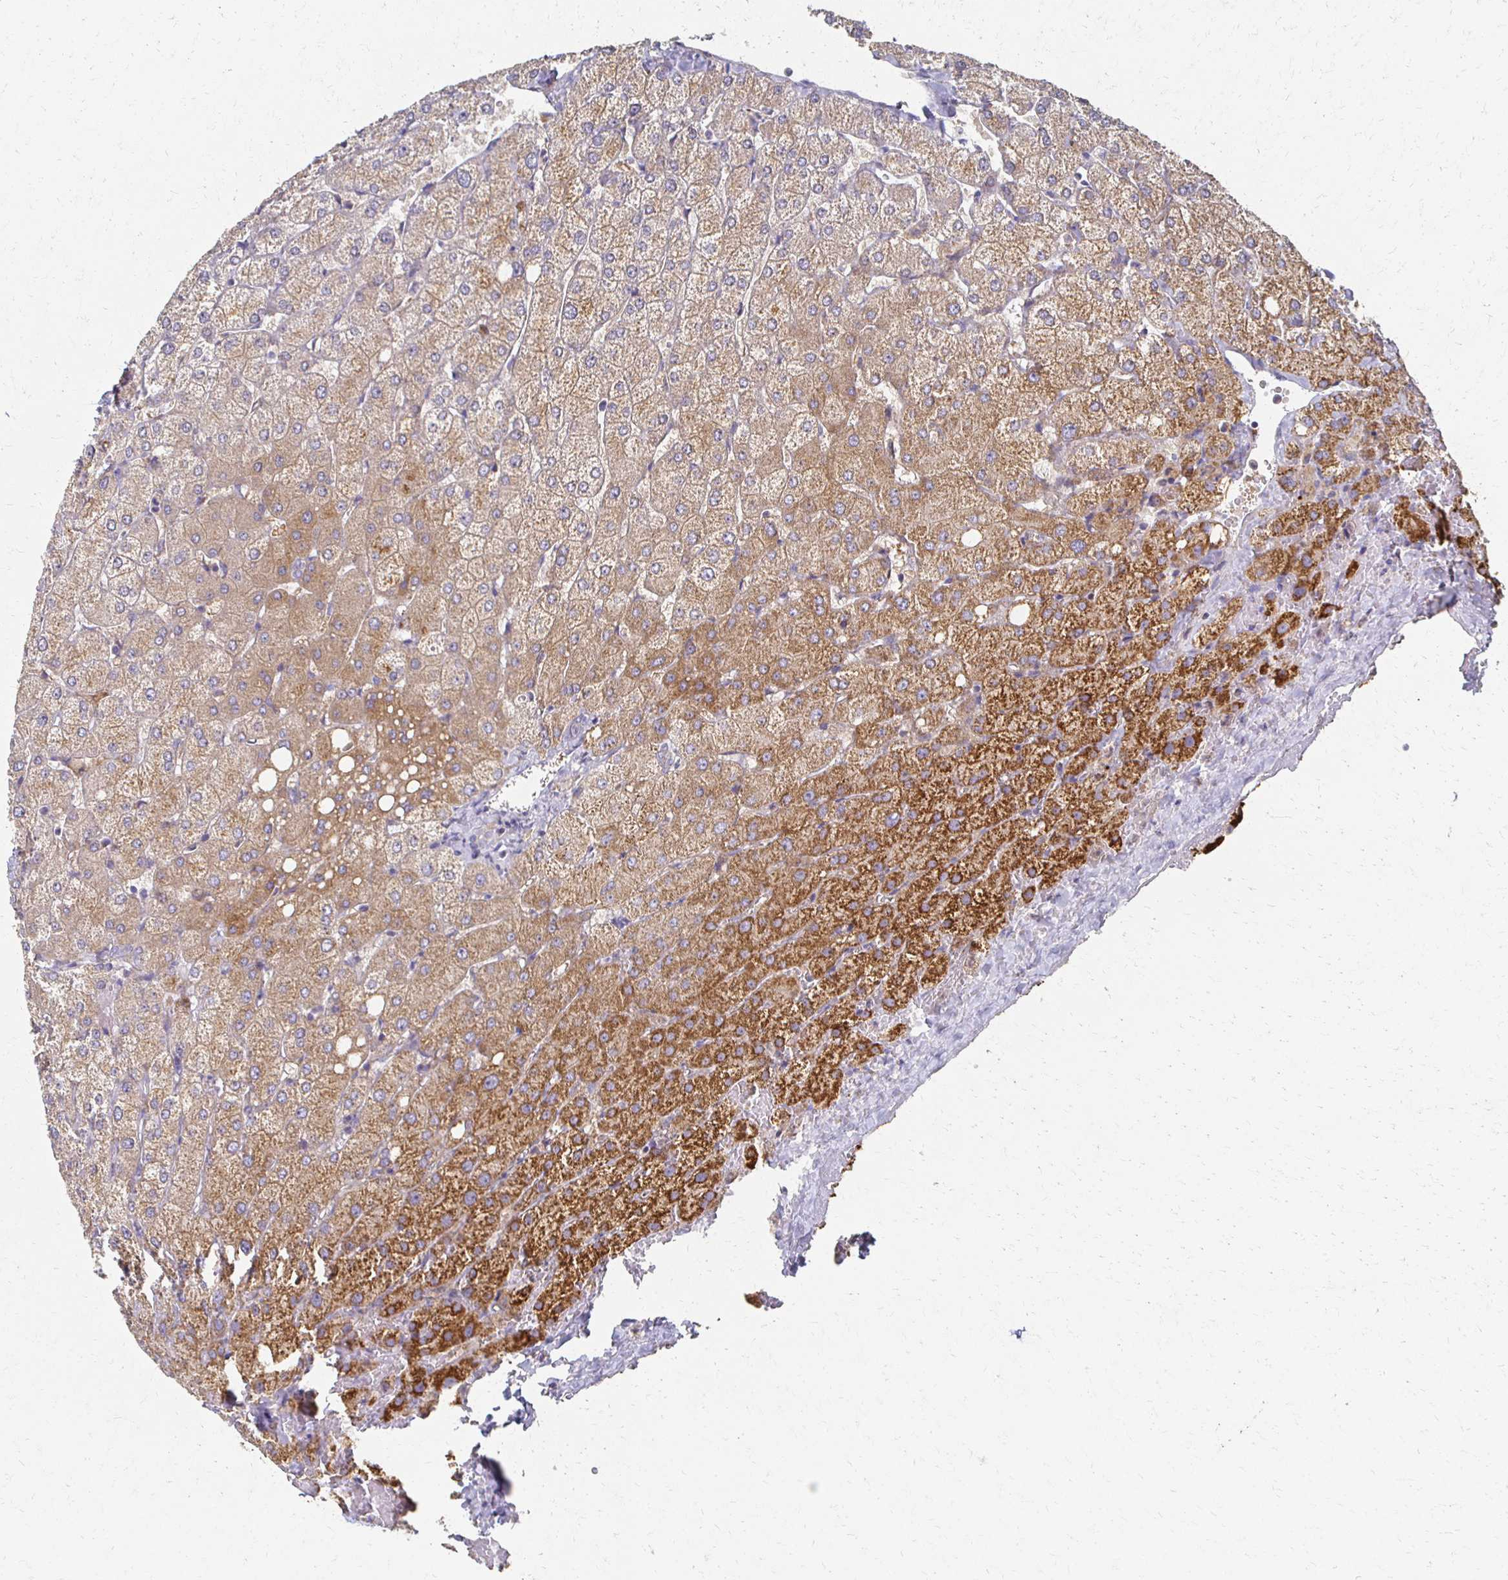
{"staining": {"intensity": "negative", "quantity": "none", "location": "none"}, "tissue": "liver", "cell_type": "Cholangiocytes", "image_type": "normal", "snomed": [{"axis": "morphology", "description": "Normal tissue, NOS"}, {"axis": "topography", "description": "Liver"}], "caption": "This histopathology image is of benign liver stained with immunohistochemistry (IHC) to label a protein in brown with the nuclei are counter-stained blue. There is no positivity in cholangiocytes.", "gene": "CX3CR1", "patient": {"sex": "female", "age": 54}}